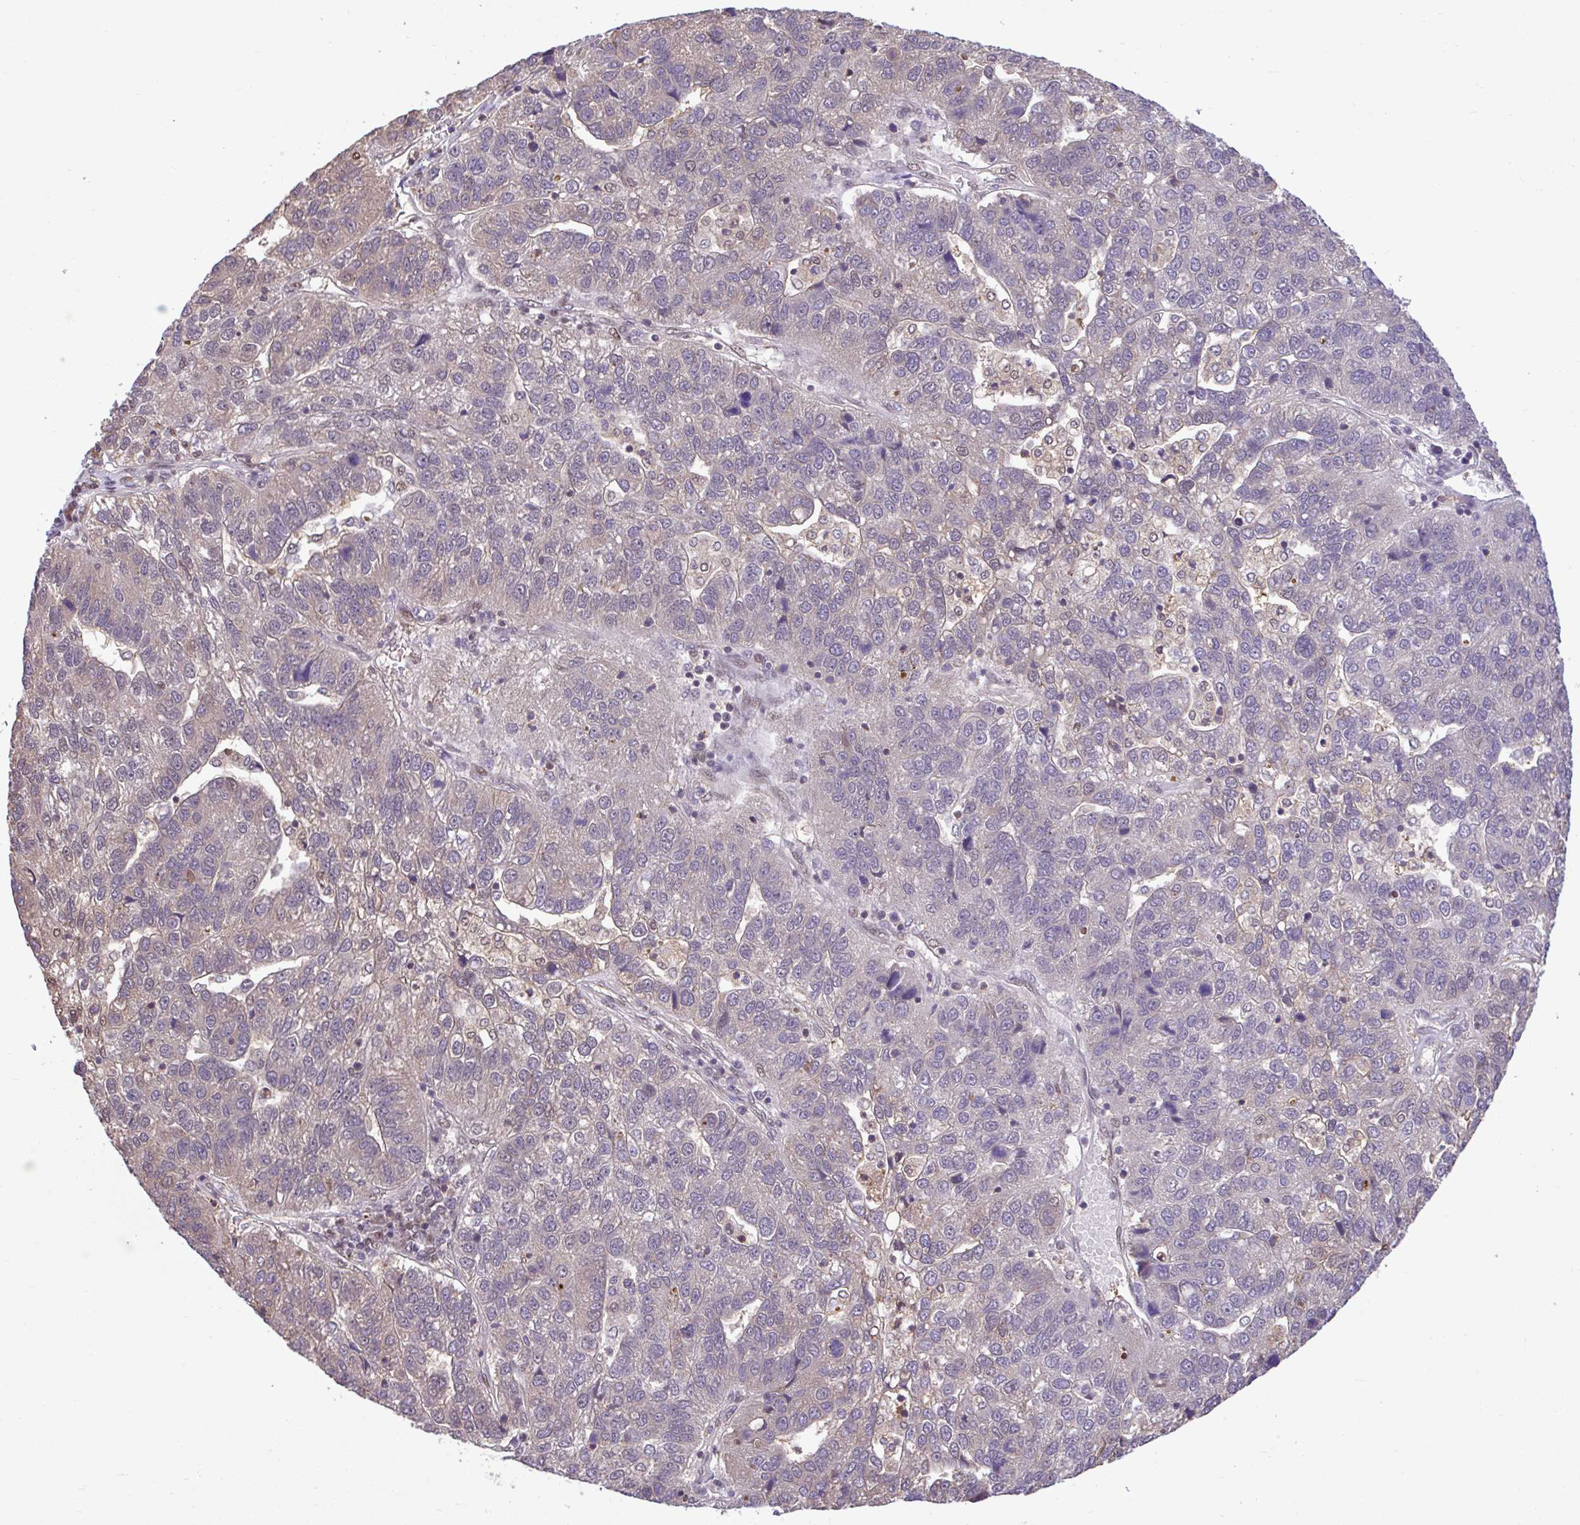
{"staining": {"intensity": "negative", "quantity": "none", "location": "none"}, "tissue": "pancreatic cancer", "cell_type": "Tumor cells", "image_type": "cancer", "snomed": [{"axis": "morphology", "description": "Adenocarcinoma, NOS"}, {"axis": "topography", "description": "Pancreas"}], "caption": "Protein analysis of pancreatic adenocarcinoma shows no significant expression in tumor cells. (Immunohistochemistry (ihc), brightfield microscopy, high magnification).", "gene": "GLIS3", "patient": {"sex": "female", "age": 61}}